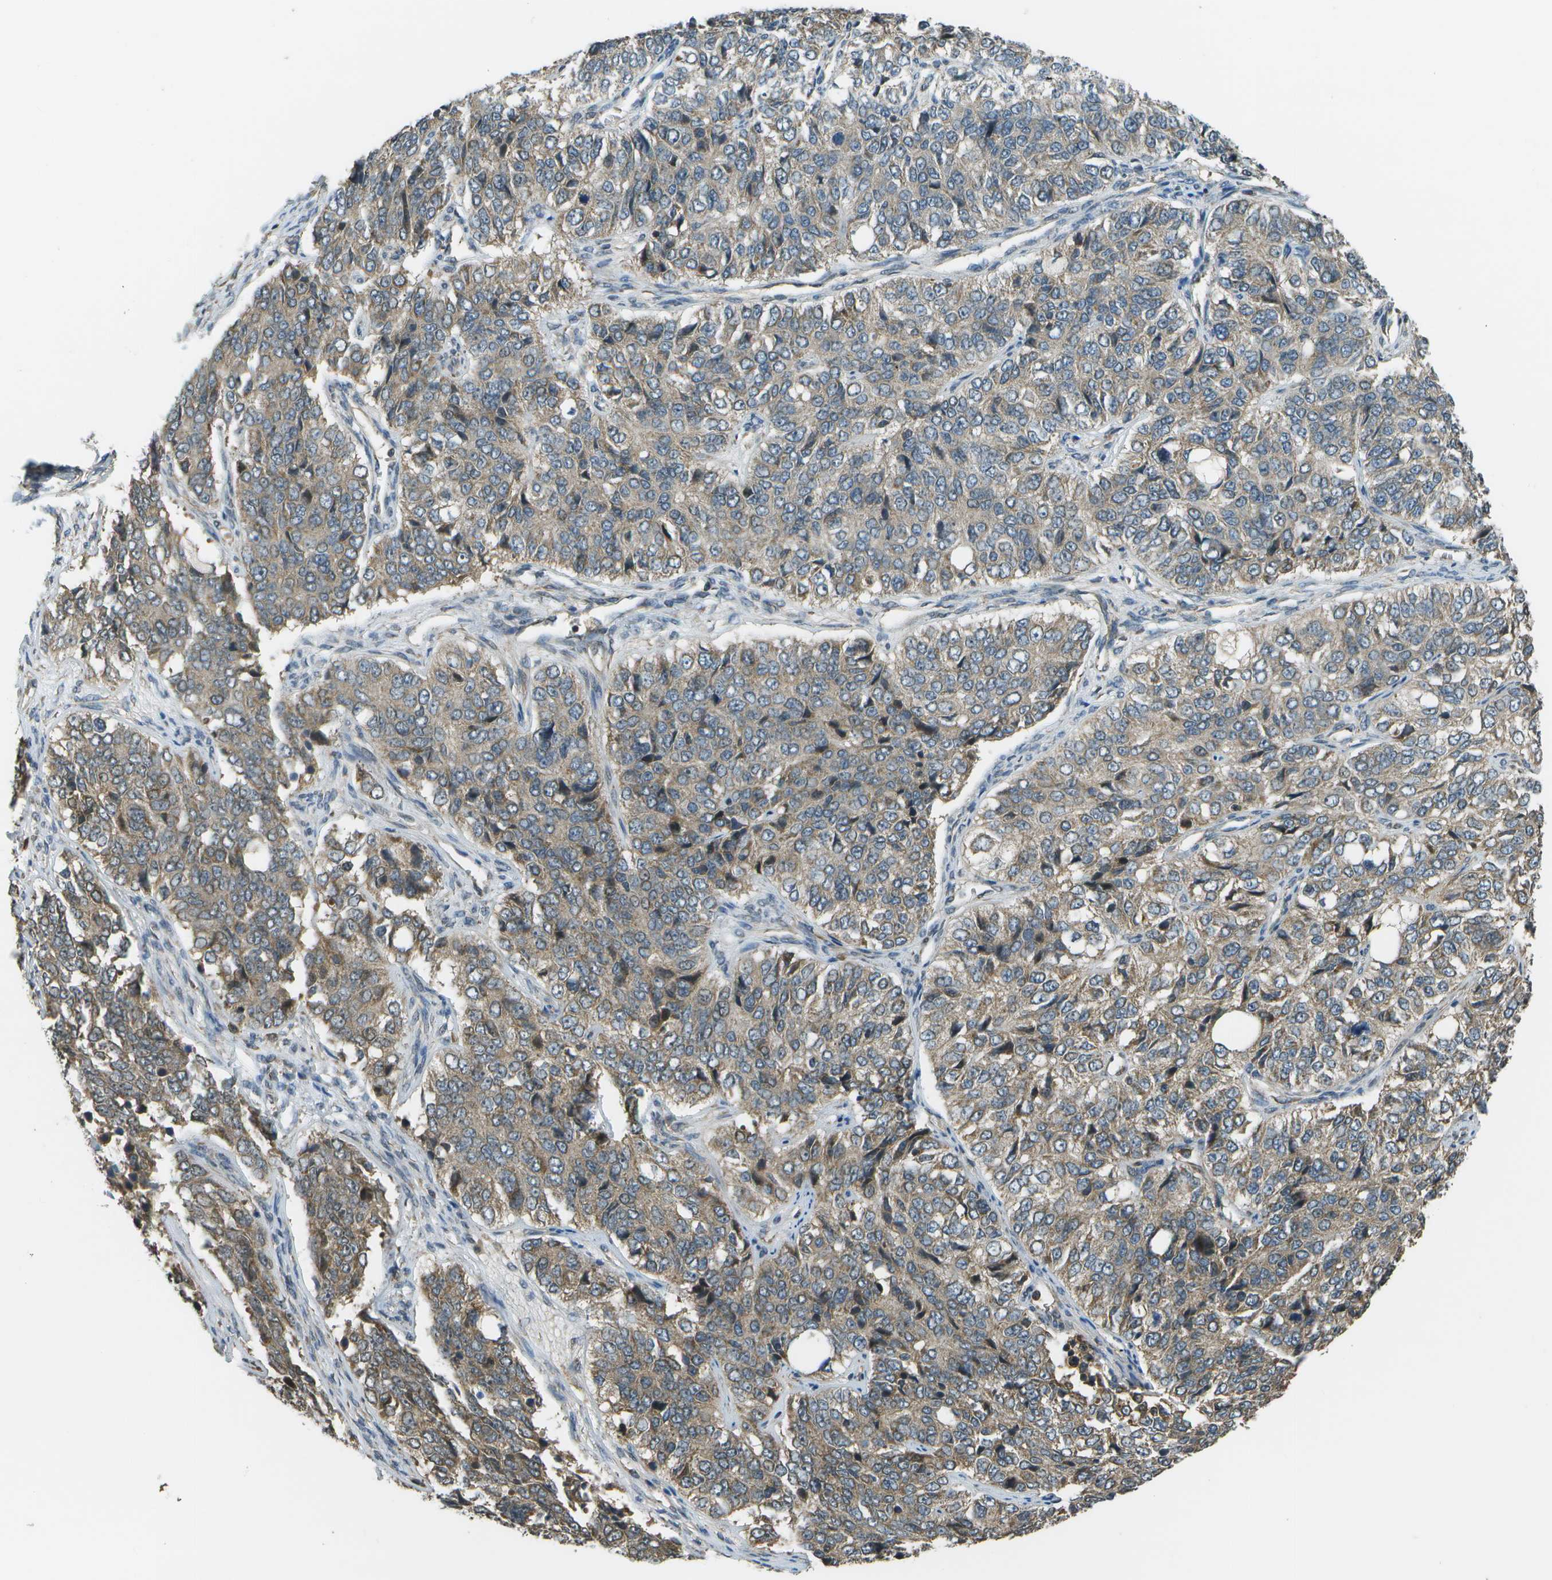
{"staining": {"intensity": "weak", "quantity": ">75%", "location": "cytoplasmic/membranous"}, "tissue": "ovarian cancer", "cell_type": "Tumor cells", "image_type": "cancer", "snomed": [{"axis": "morphology", "description": "Carcinoma, endometroid"}, {"axis": "topography", "description": "Ovary"}], "caption": "A photomicrograph of human ovarian cancer stained for a protein displays weak cytoplasmic/membranous brown staining in tumor cells.", "gene": "PLPBP", "patient": {"sex": "female", "age": 51}}